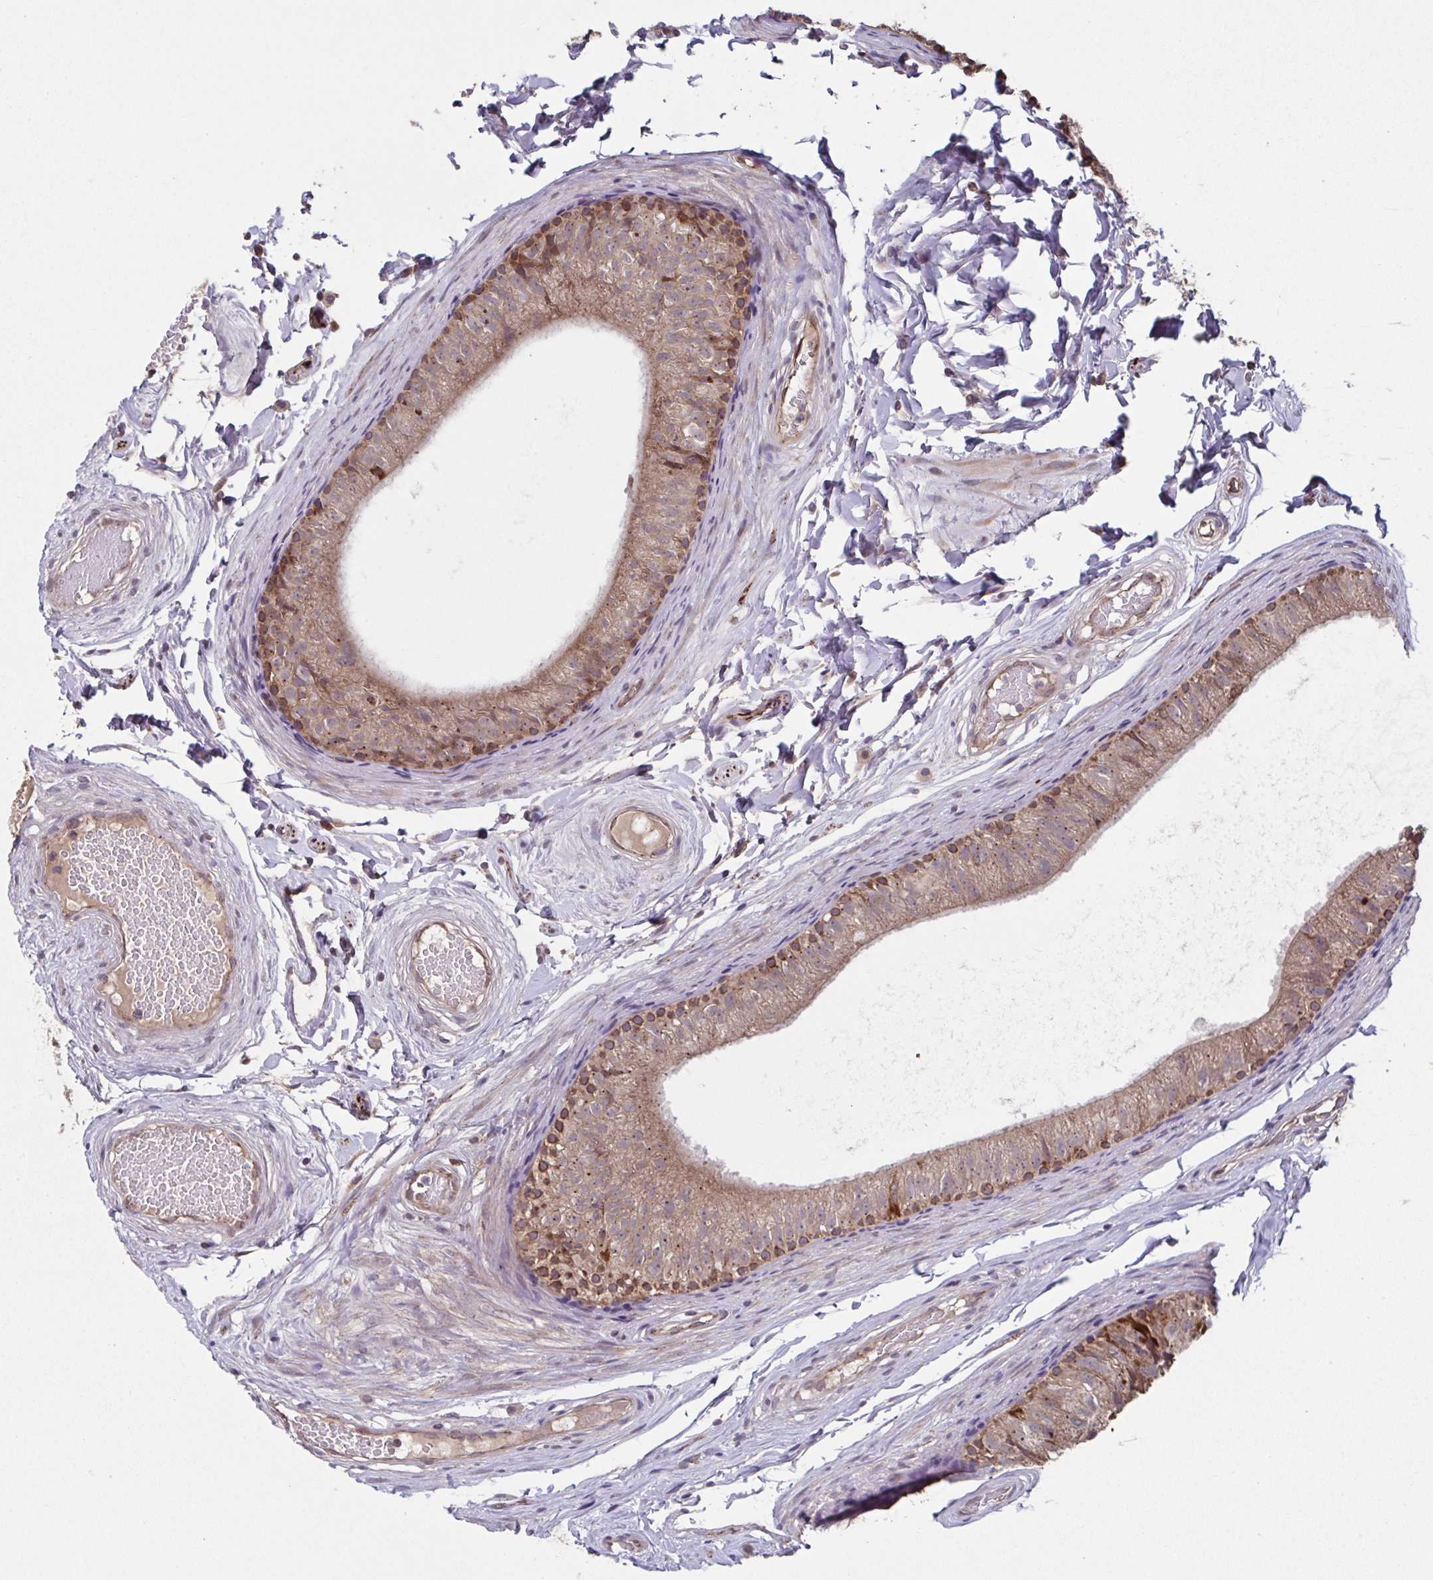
{"staining": {"intensity": "moderate", "quantity": ">75%", "location": "cytoplasmic/membranous"}, "tissue": "epididymis", "cell_type": "Glandular cells", "image_type": "normal", "snomed": [{"axis": "morphology", "description": "Normal tissue, NOS"}, {"axis": "topography", "description": "Epididymis"}], "caption": "Immunohistochemistry photomicrograph of benign epididymis: human epididymis stained using immunohistochemistry displays medium levels of moderate protein expression localized specifically in the cytoplasmic/membranous of glandular cells, appearing as a cytoplasmic/membranous brown color.", "gene": "TTC19", "patient": {"sex": "male", "age": 45}}